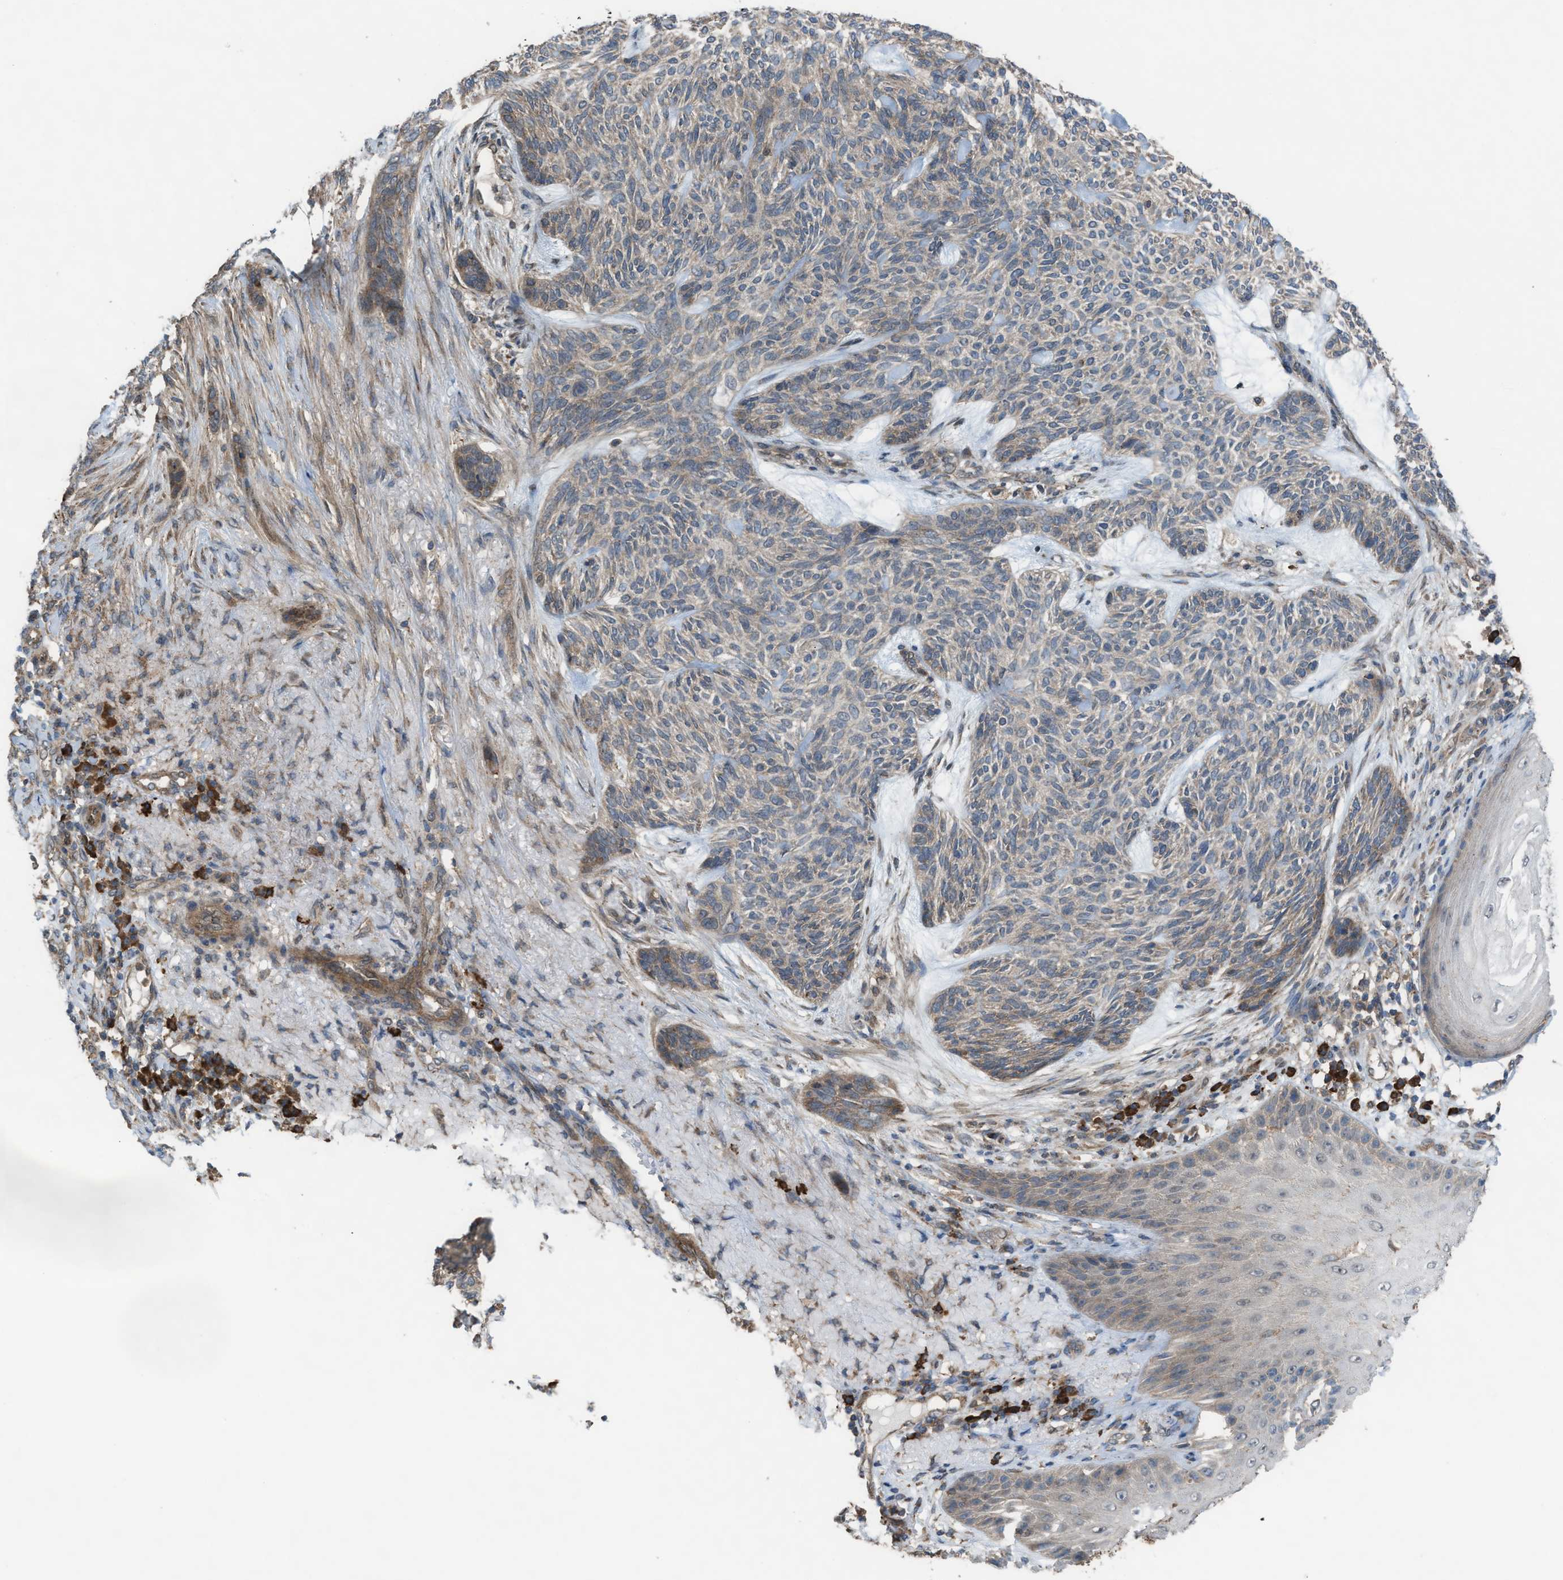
{"staining": {"intensity": "moderate", "quantity": "<25%", "location": "cytoplasmic/membranous"}, "tissue": "skin cancer", "cell_type": "Tumor cells", "image_type": "cancer", "snomed": [{"axis": "morphology", "description": "Basal cell carcinoma"}, {"axis": "topography", "description": "Skin"}], "caption": "The histopathology image displays a brown stain indicating the presence of a protein in the cytoplasmic/membranous of tumor cells in basal cell carcinoma (skin). (DAB IHC, brown staining for protein, blue staining for nuclei).", "gene": "PLAA", "patient": {"sex": "male", "age": 55}}